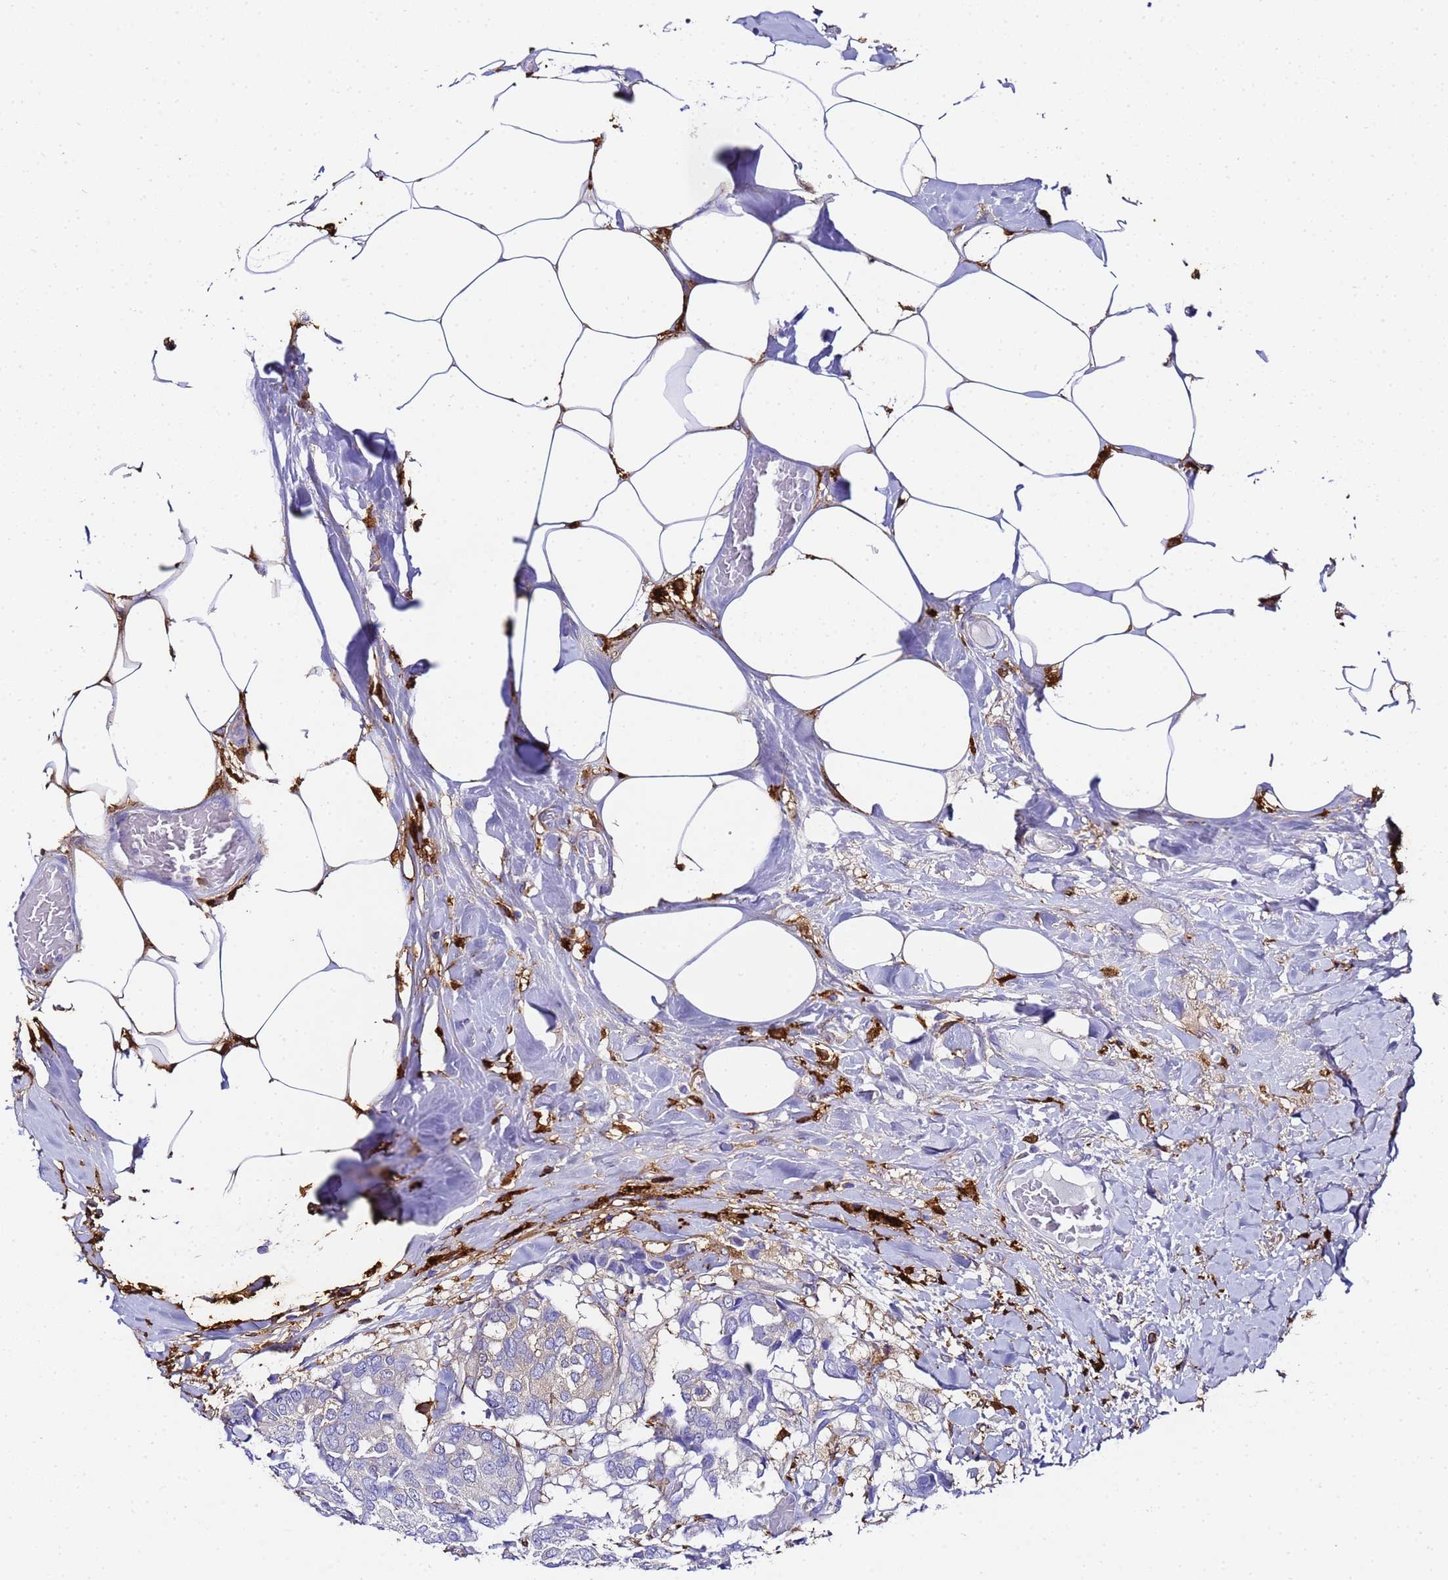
{"staining": {"intensity": "negative", "quantity": "none", "location": "none"}, "tissue": "breast cancer", "cell_type": "Tumor cells", "image_type": "cancer", "snomed": [{"axis": "morphology", "description": "Duct carcinoma"}, {"axis": "topography", "description": "Breast"}], "caption": "Protein analysis of breast cancer (infiltrating ductal carcinoma) shows no significant positivity in tumor cells. (DAB (3,3'-diaminobenzidine) immunohistochemistry with hematoxylin counter stain).", "gene": "FTL", "patient": {"sex": "female", "age": 75}}